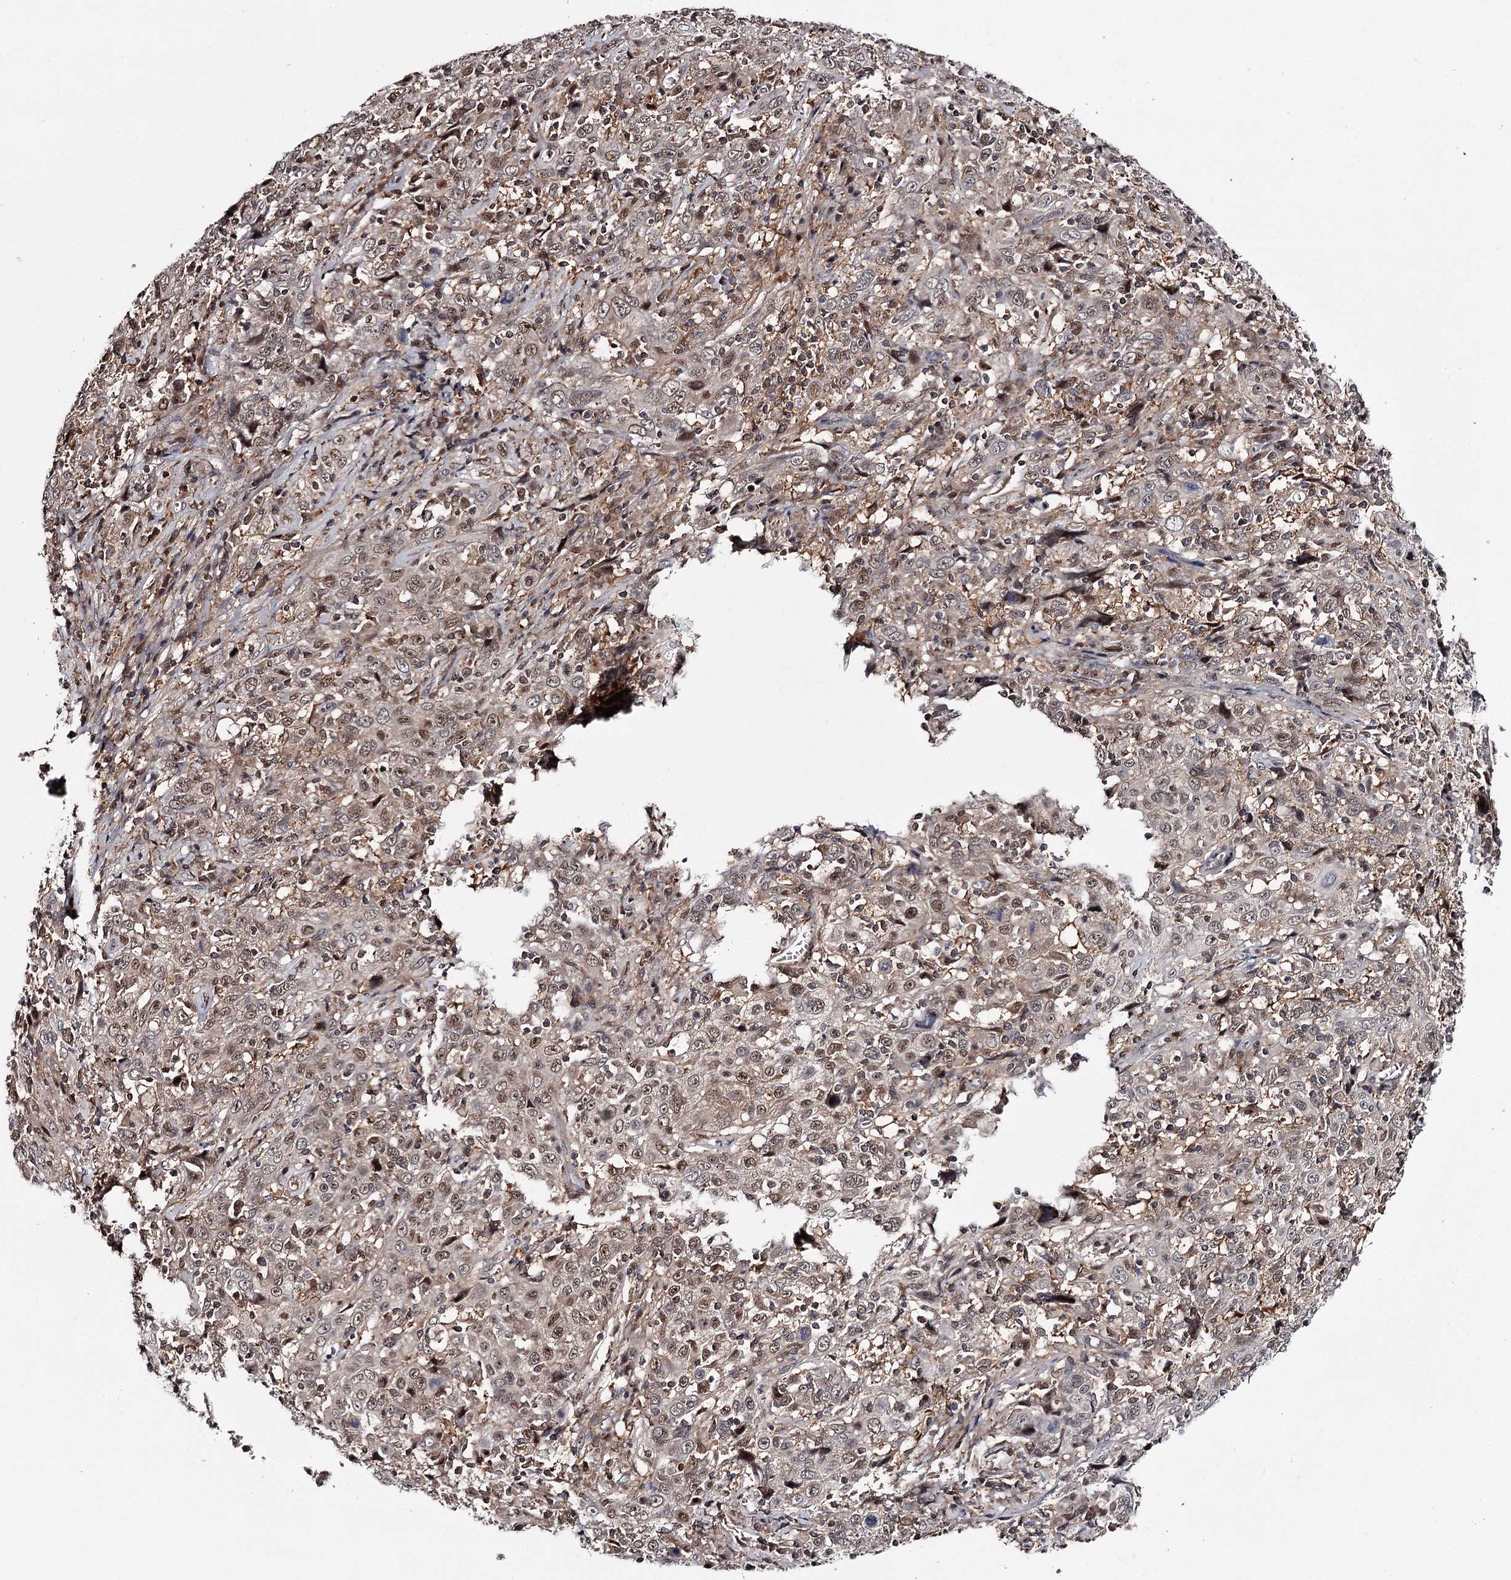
{"staining": {"intensity": "moderate", "quantity": "25%-75%", "location": "cytoplasmic/membranous,nuclear"}, "tissue": "cervical cancer", "cell_type": "Tumor cells", "image_type": "cancer", "snomed": [{"axis": "morphology", "description": "Squamous cell carcinoma, NOS"}, {"axis": "topography", "description": "Cervix"}], "caption": "Moderate cytoplasmic/membranous and nuclear staining is present in about 25%-75% of tumor cells in cervical squamous cell carcinoma.", "gene": "GTSF1", "patient": {"sex": "female", "age": 46}}